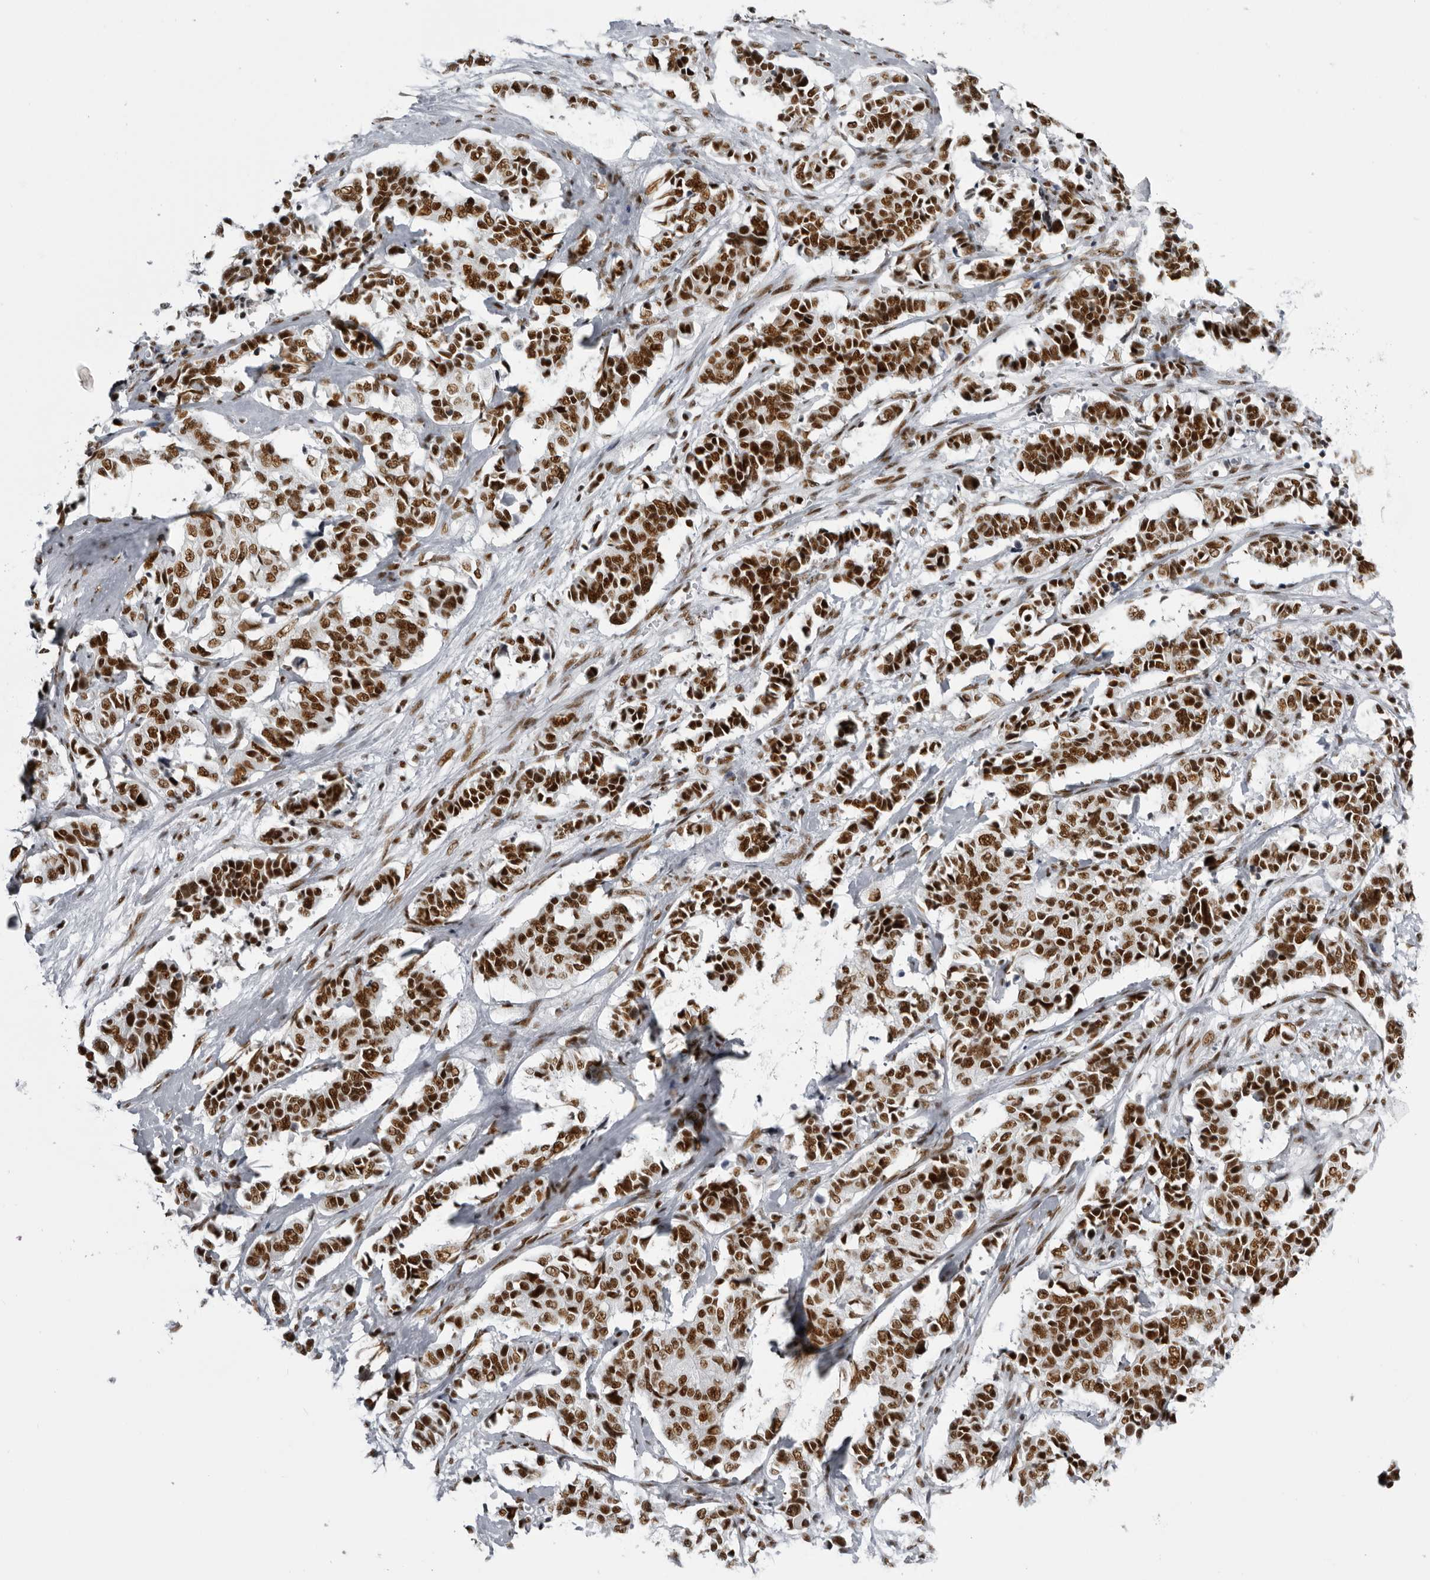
{"staining": {"intensity": "strong", "quantity": ">75%", "location": "nuclear"}, "tissue": "cervical cancer", "cell_type": "Tumor cells", "image_type": "cancer", "snomed": [{"axis": "morphology", "description": "Normal tissue, NOS"}, {"axis": "morphology", "description": "Squamous cell carcinoma, NOS"}, {"axis": "topography", "description": "Cervix"}], "caption": "Approximately >75% of tumor cells in cervical cancer (squamous cell carcinoma) exhibit strong nuclear protein expression as visualized by brown immunohistochemical staining.", "gene": "DHX9", "patient": {"sex": "female", "age": 35}}